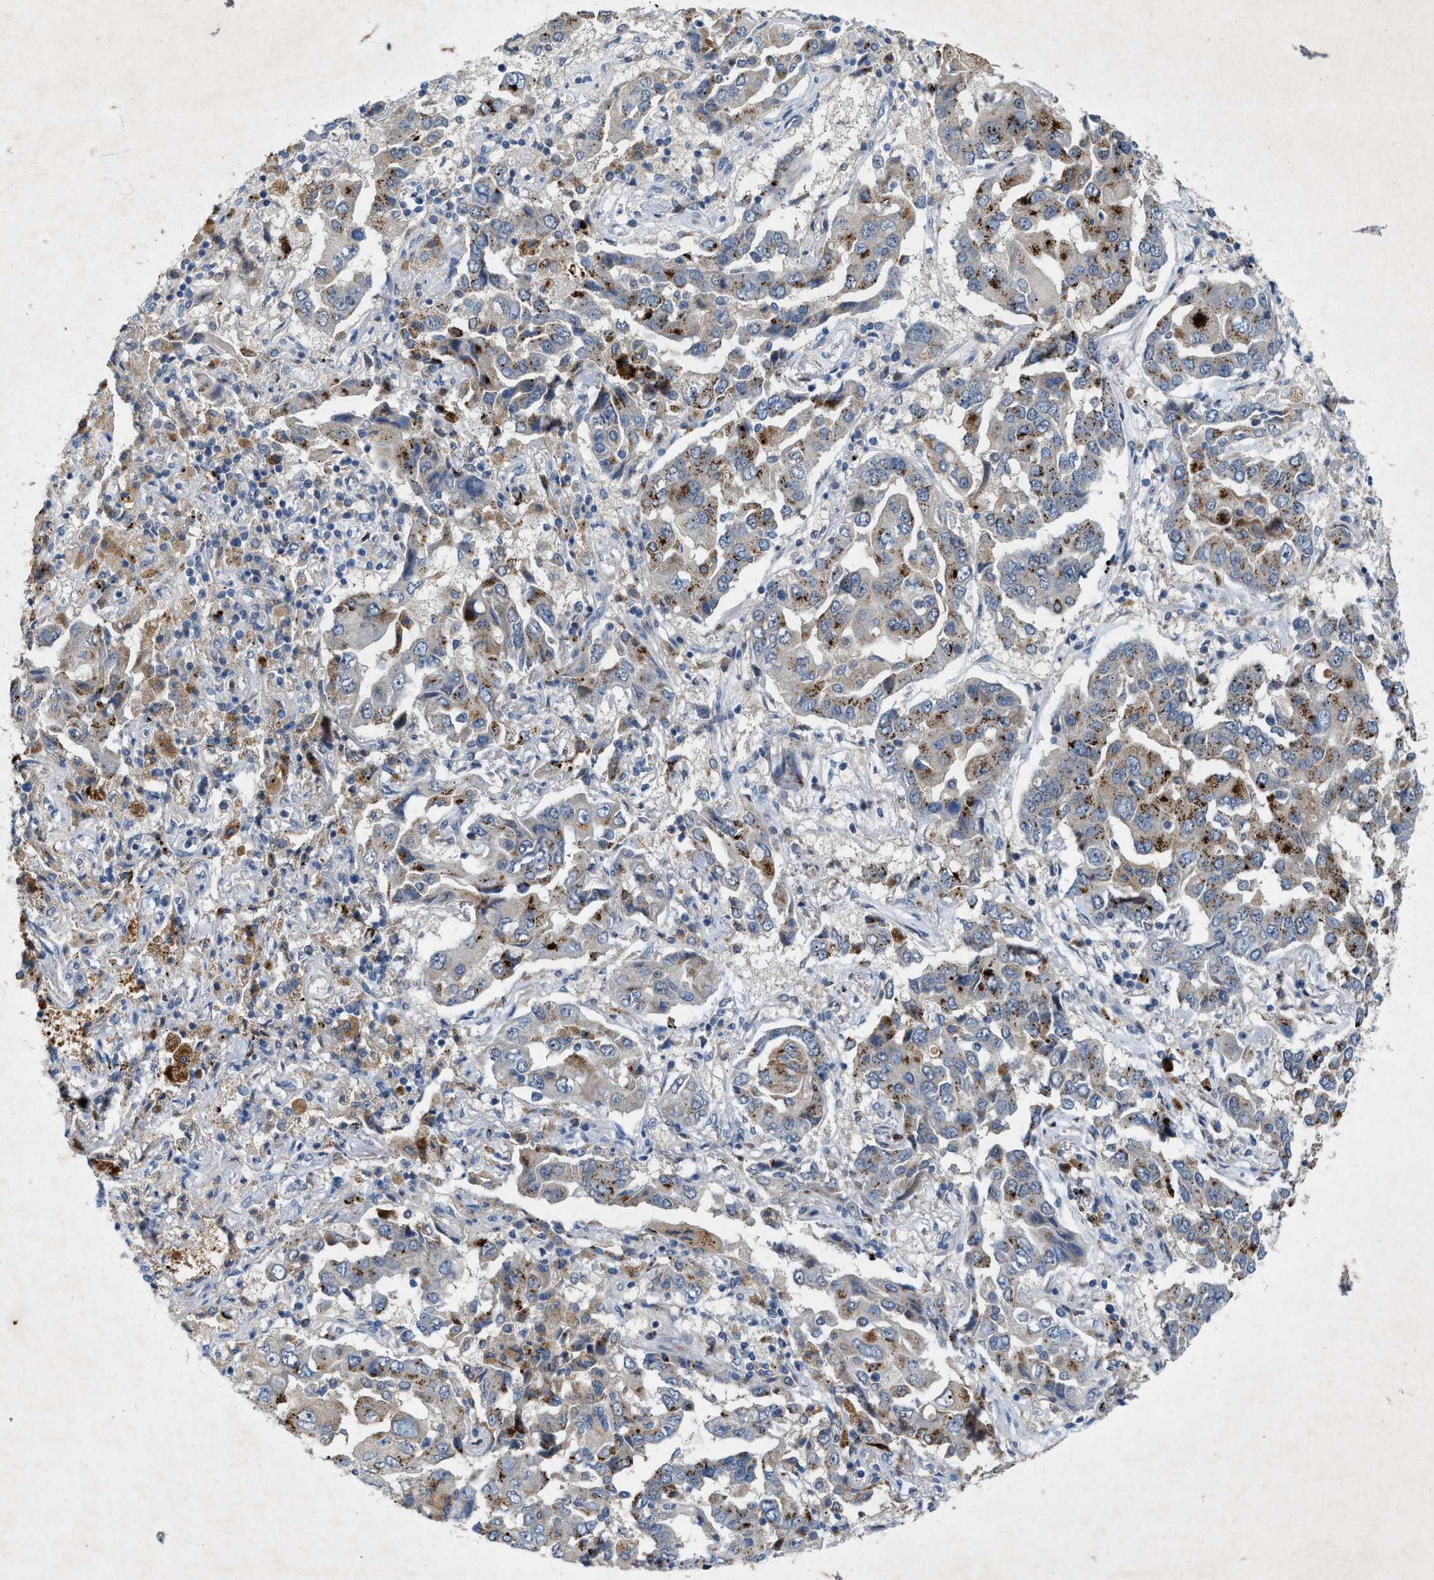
{"staining": {"intensity": "moderate", "quantity": "25%-75%", "location": "cytoplasmic/membranous"}, "tissue": "lung cancer", "cell_type": "Tumor cells", "image_type": "cancer", "snomed": [{"axis": "morphology", "description": "Adenocarcinoma, NOS"}, {"axis": "topography", "description": "Lung"}], "caption": "Immunohistochemical staining of lung adenocarcinoma exhibits medium levels of moderate cytoplasmic/membranous positivity in about 25%-75% of tumor cells.", "gene": "URGCP", "patient": {"sex": "female", "age": 65}}